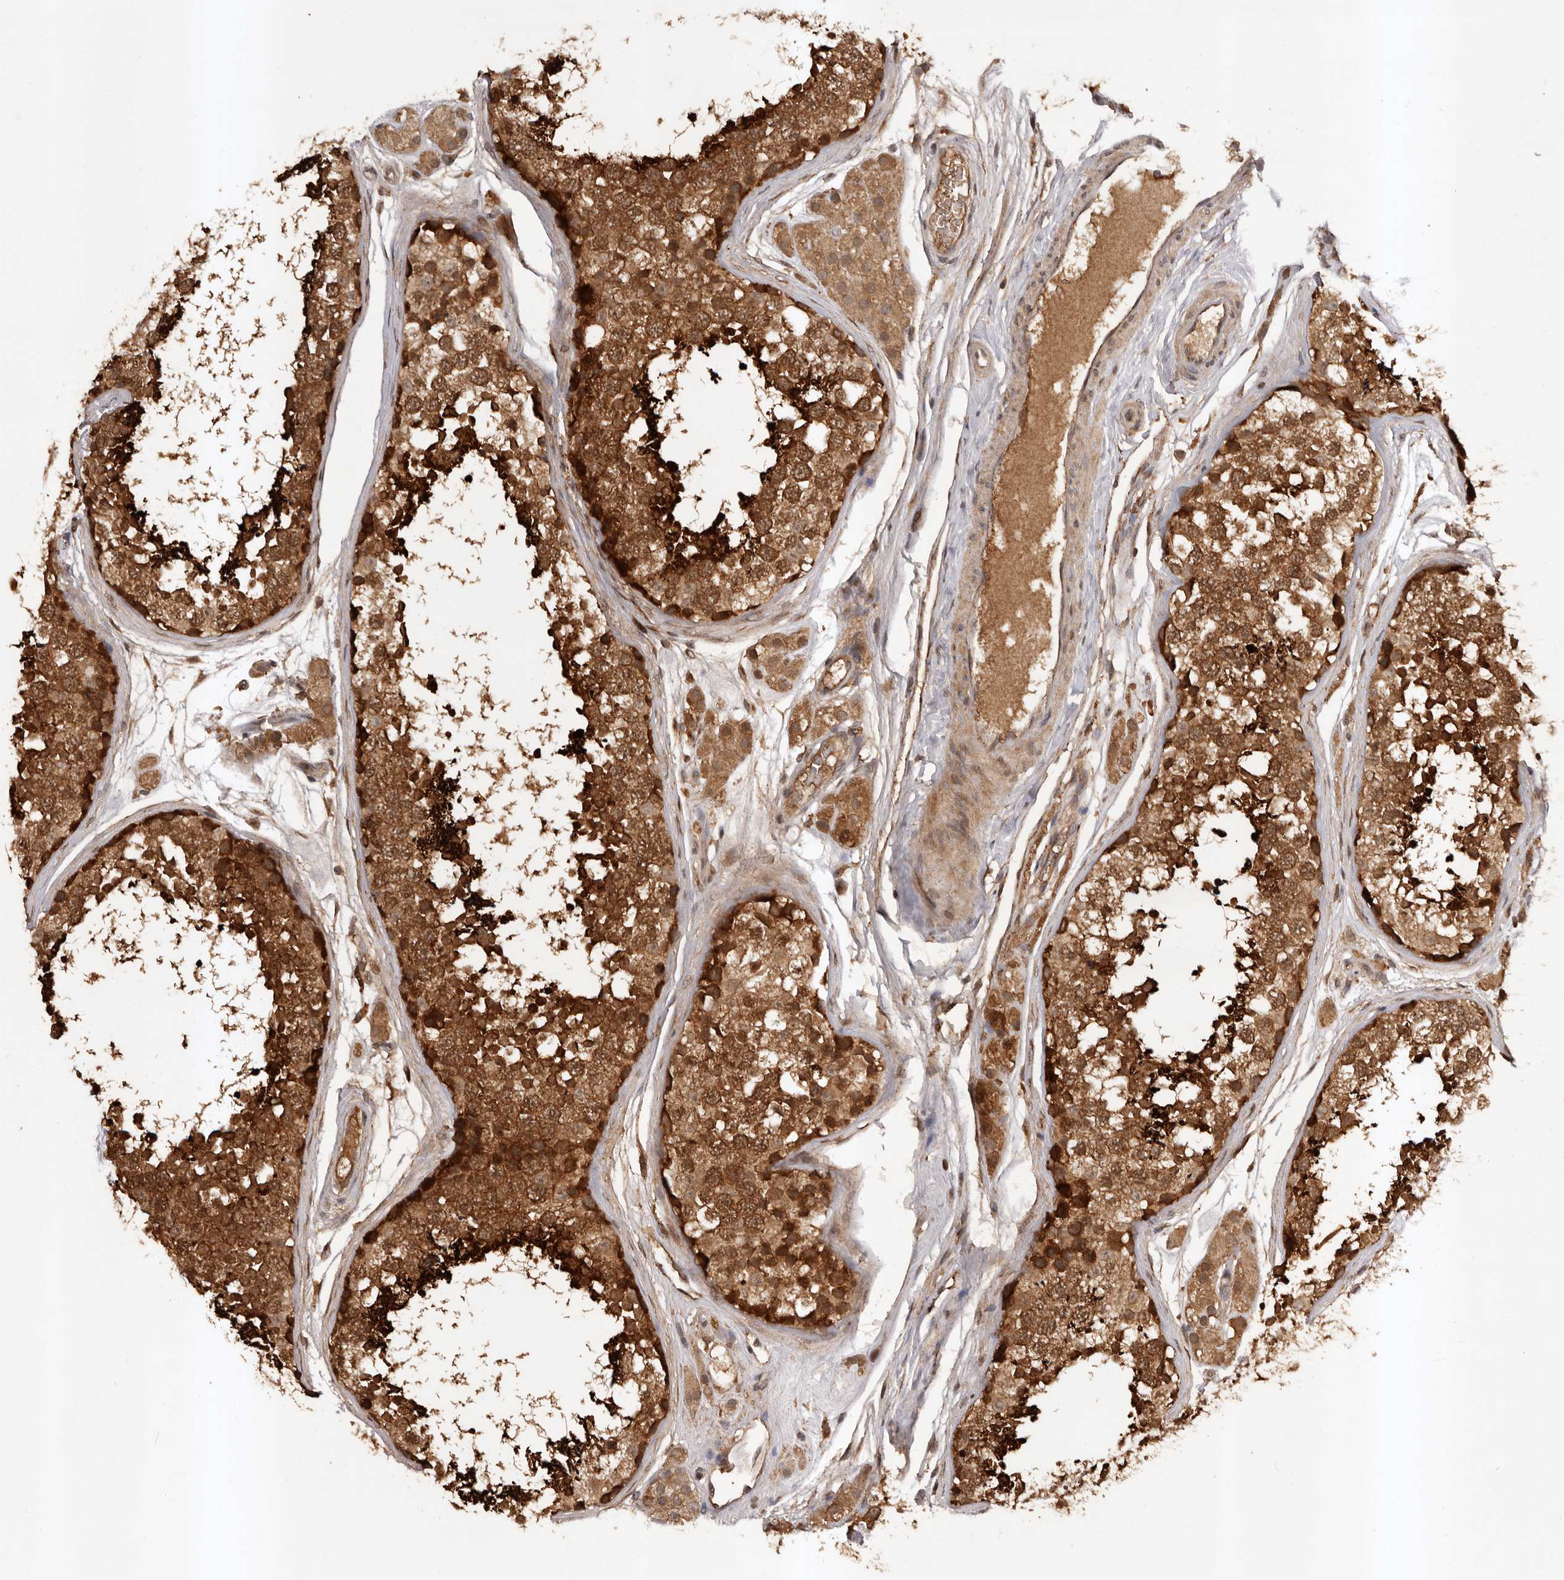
{"staining": {"intensity": "strong", "quantity": ">75%", "location": "cytoplasmic/membranous"}, "tissue": "testis", "cell_type": "Cells in seminiferous ducts", "image_type": "normal", "snomed": [{"axis": "morphology", "description": "Normal tissue, NOS"}, {"axis": "topography", "description": "Testis"}], "caption": "IHC of benign testis shows high levels of strong cytoplasmic/membranous expression in approximately >75% of cells in seminiferous ducts.", "gene": "SLC22A3", "patient": {"sex": "male", "age": 56}}